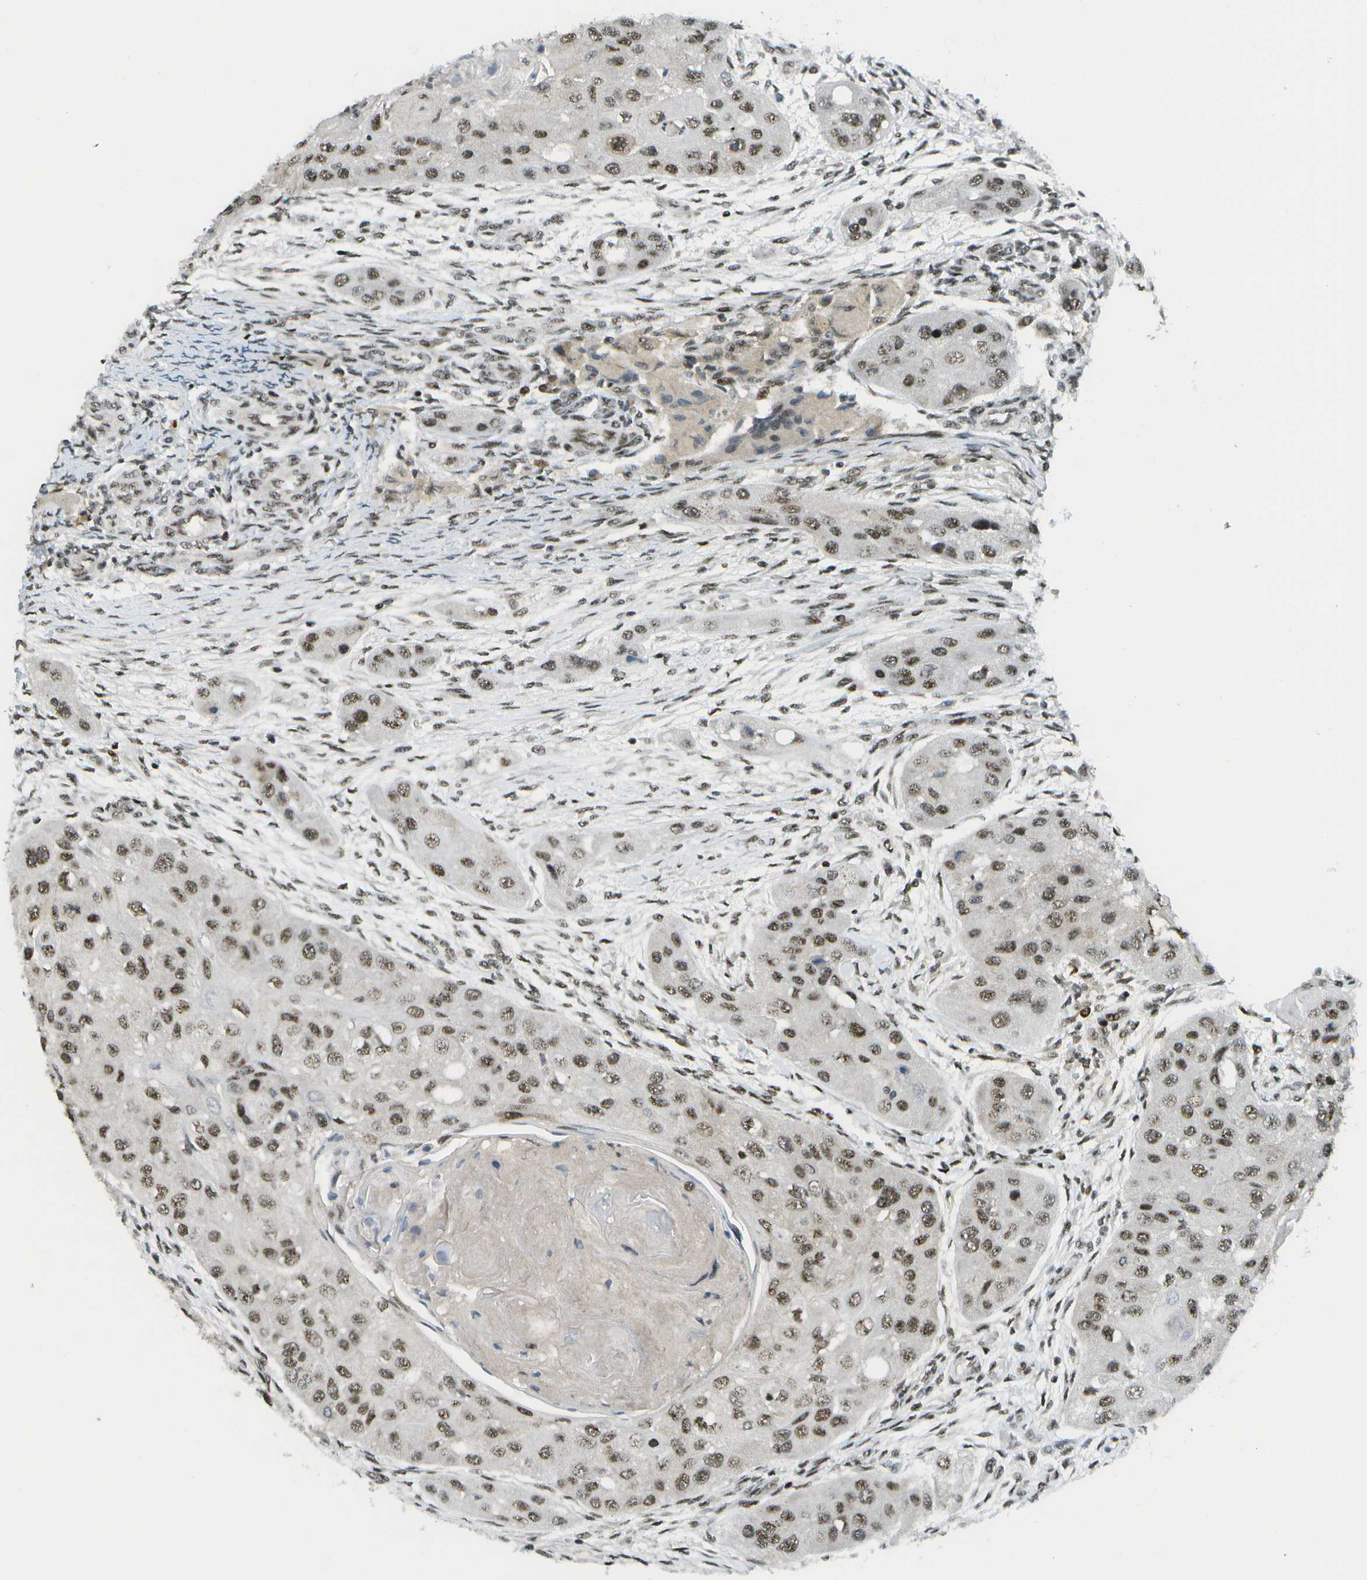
{"staining": {"intensity": "moderate", "quantity": ">75%", "location": "nuclear"}, "tissue": "head and neck cancer", "cell_type": "Tumor cells", "image_type": "cancer", "snomed": [{"axis": "morphology", "description": "Normal tissue, NOS"}, {"axis": "morphology", "description": "Squamous cell carcinoma, NOS"}, {"axis": "topography", "description": "Skeletal muscle"}, {"axis": "topography", "description": "Head-Neck"}], "caption": "An IHC photomicrograph of neoplastic tissue is shown. Protein staining in brown highlights moderate nuclear positivity in head and neck cancer (squamous cell carcinoma) within tumor cells. Nuclei are stained in blue.", "gene": "IRF7", "patient": {"sex": "male", "age": 51}}